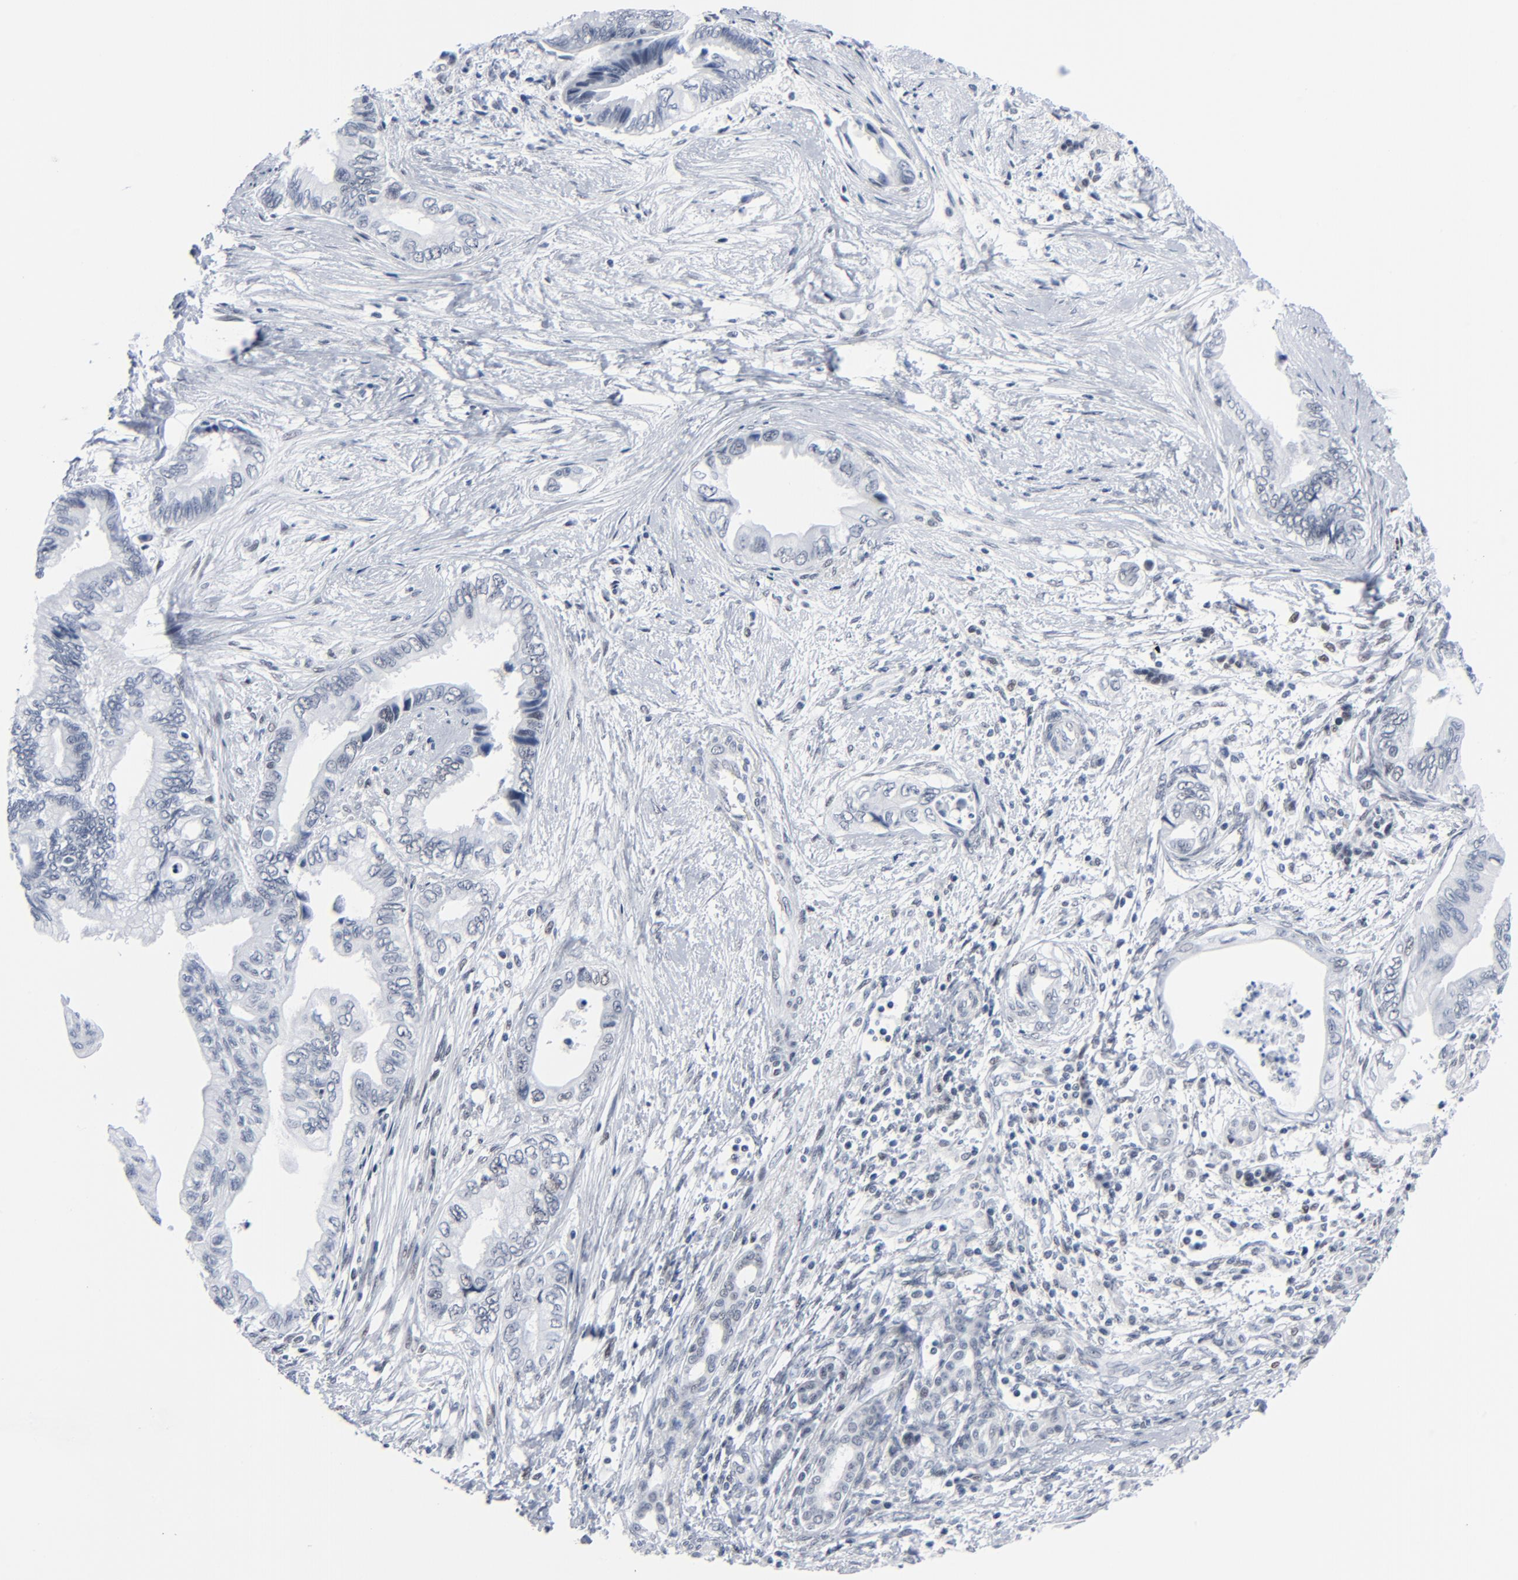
{"staining": {"intensity": "negative", "quantity": "none", "location": "none"}, "tissue": "pancreatic cancer", "cell_type": "Tumor cells", "image_type": "cancer", "snomed": [{"axis": "morphology", "description": "Adenocarcinoma, NOS"}, {"axis": "topography", "description": "Pancreas"}], "caption": "The IHC photomicrograph has no significant expression in tumor cells of adenocarcinoma (pancreatic) tissue.", "gene": "SIRT1", "patient": {"sex": "female", "age": 66}}